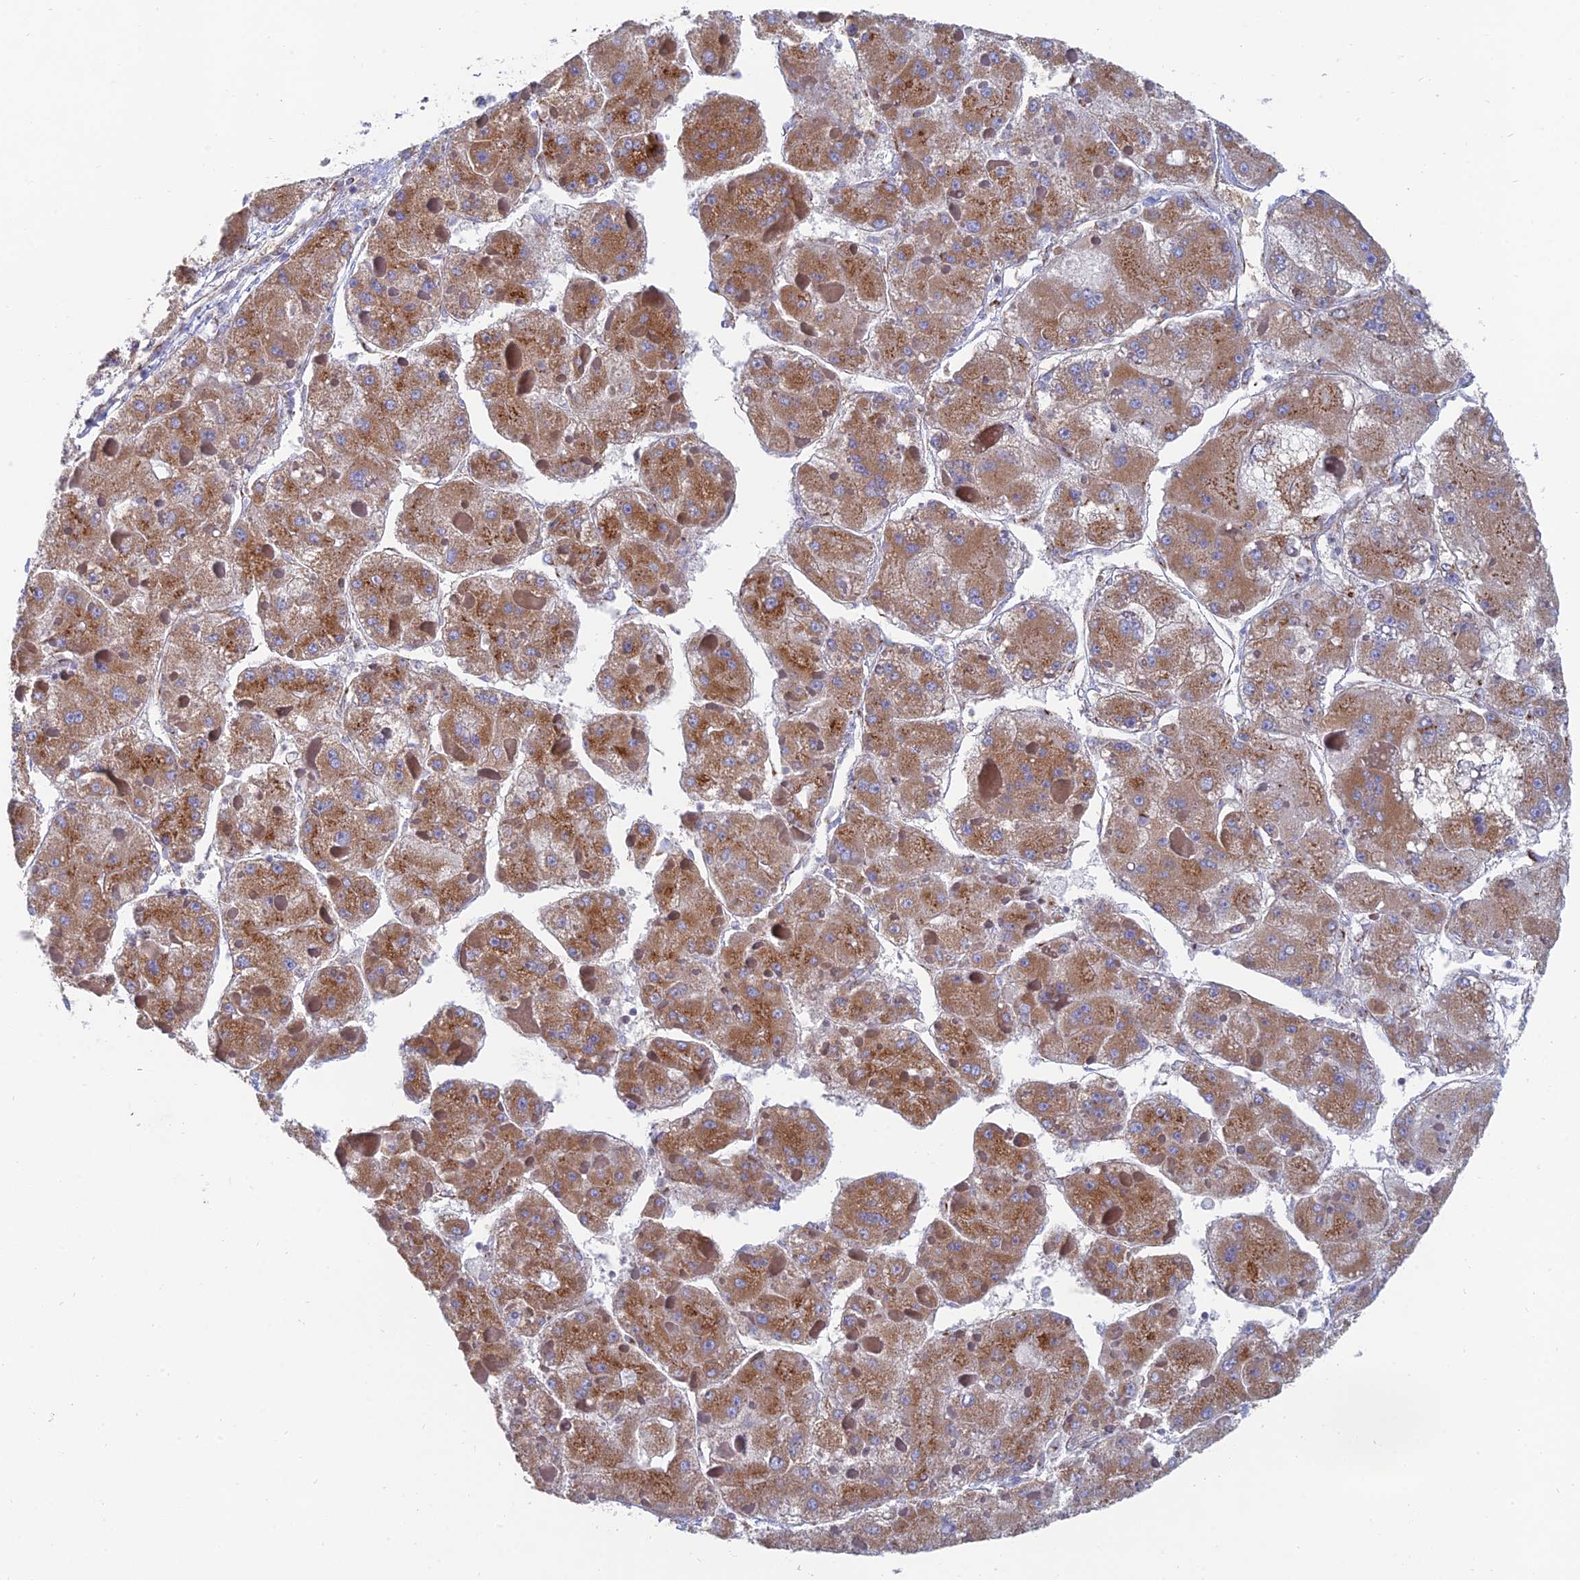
{"staining": {"intensity": "moderate", "quantity": ">75%", "location": "cytoplasmic/membranous"}, "tissue": "liver cancer", "cell_type": "Tumor cells", "image_type": "cancer", "snomed": [{"axis": "morphology", "description": "Carcinoma, Hepatocellular, NOS"}, {"axis": "topography", "description": "Liver"}], "caption": "Protein positivity by immunohistochemistry (IHC) demonstrates moderate cytoplasmic/membranous positivity in about >75% of tumor cells in liver cancer.", "gene": "HS2ST1", "patient": {"sex": "female", "age": 73}}